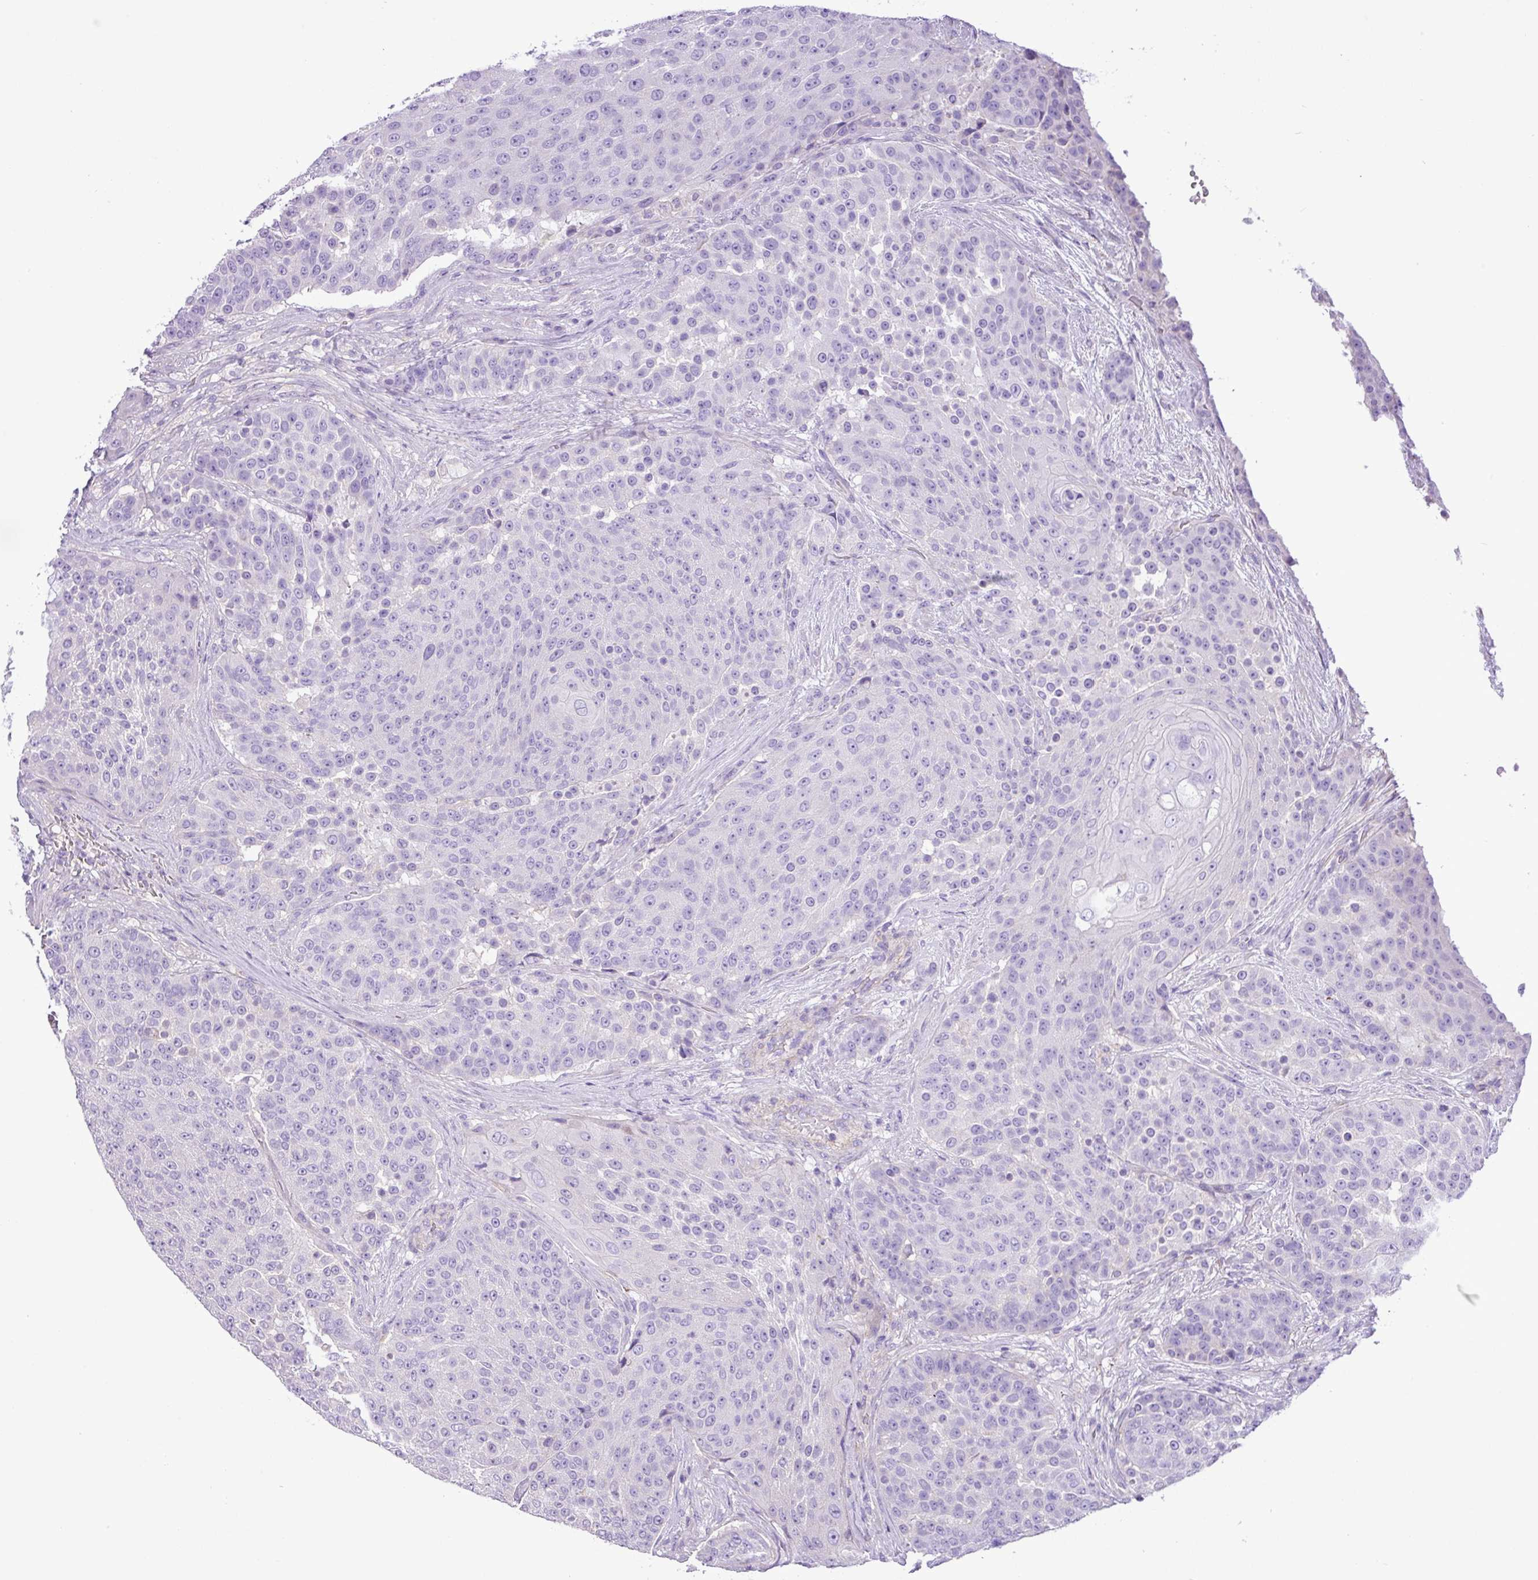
{"staining": {"intensity": "negative", "quantity": "none", "location": "none"}, "tissue": "urothelial cancer", "cell_type": "Tumor cells", "image_type": "cancer", "snomed": [{"axis": "morphology", "description": "Urothelial carcinoma, High grade"}, {"axis": "topography", "description": "Urinary bladder"}], "caption": "Immunohistochemistry histopathology image of neoplastic tissue: urothelial carcinoma (high-grade) stained with DAB shows no significant protein positivity in tumor cells. The staining was performed using DAB (3,3'-diaminobenzidine) to visualize the protein expression in brown, while the nuclei were stained in blue with hematoxylin (Magnification: 20x).", "gene": "ZNF334", "patient": {"sex": "female", "age": 63}}